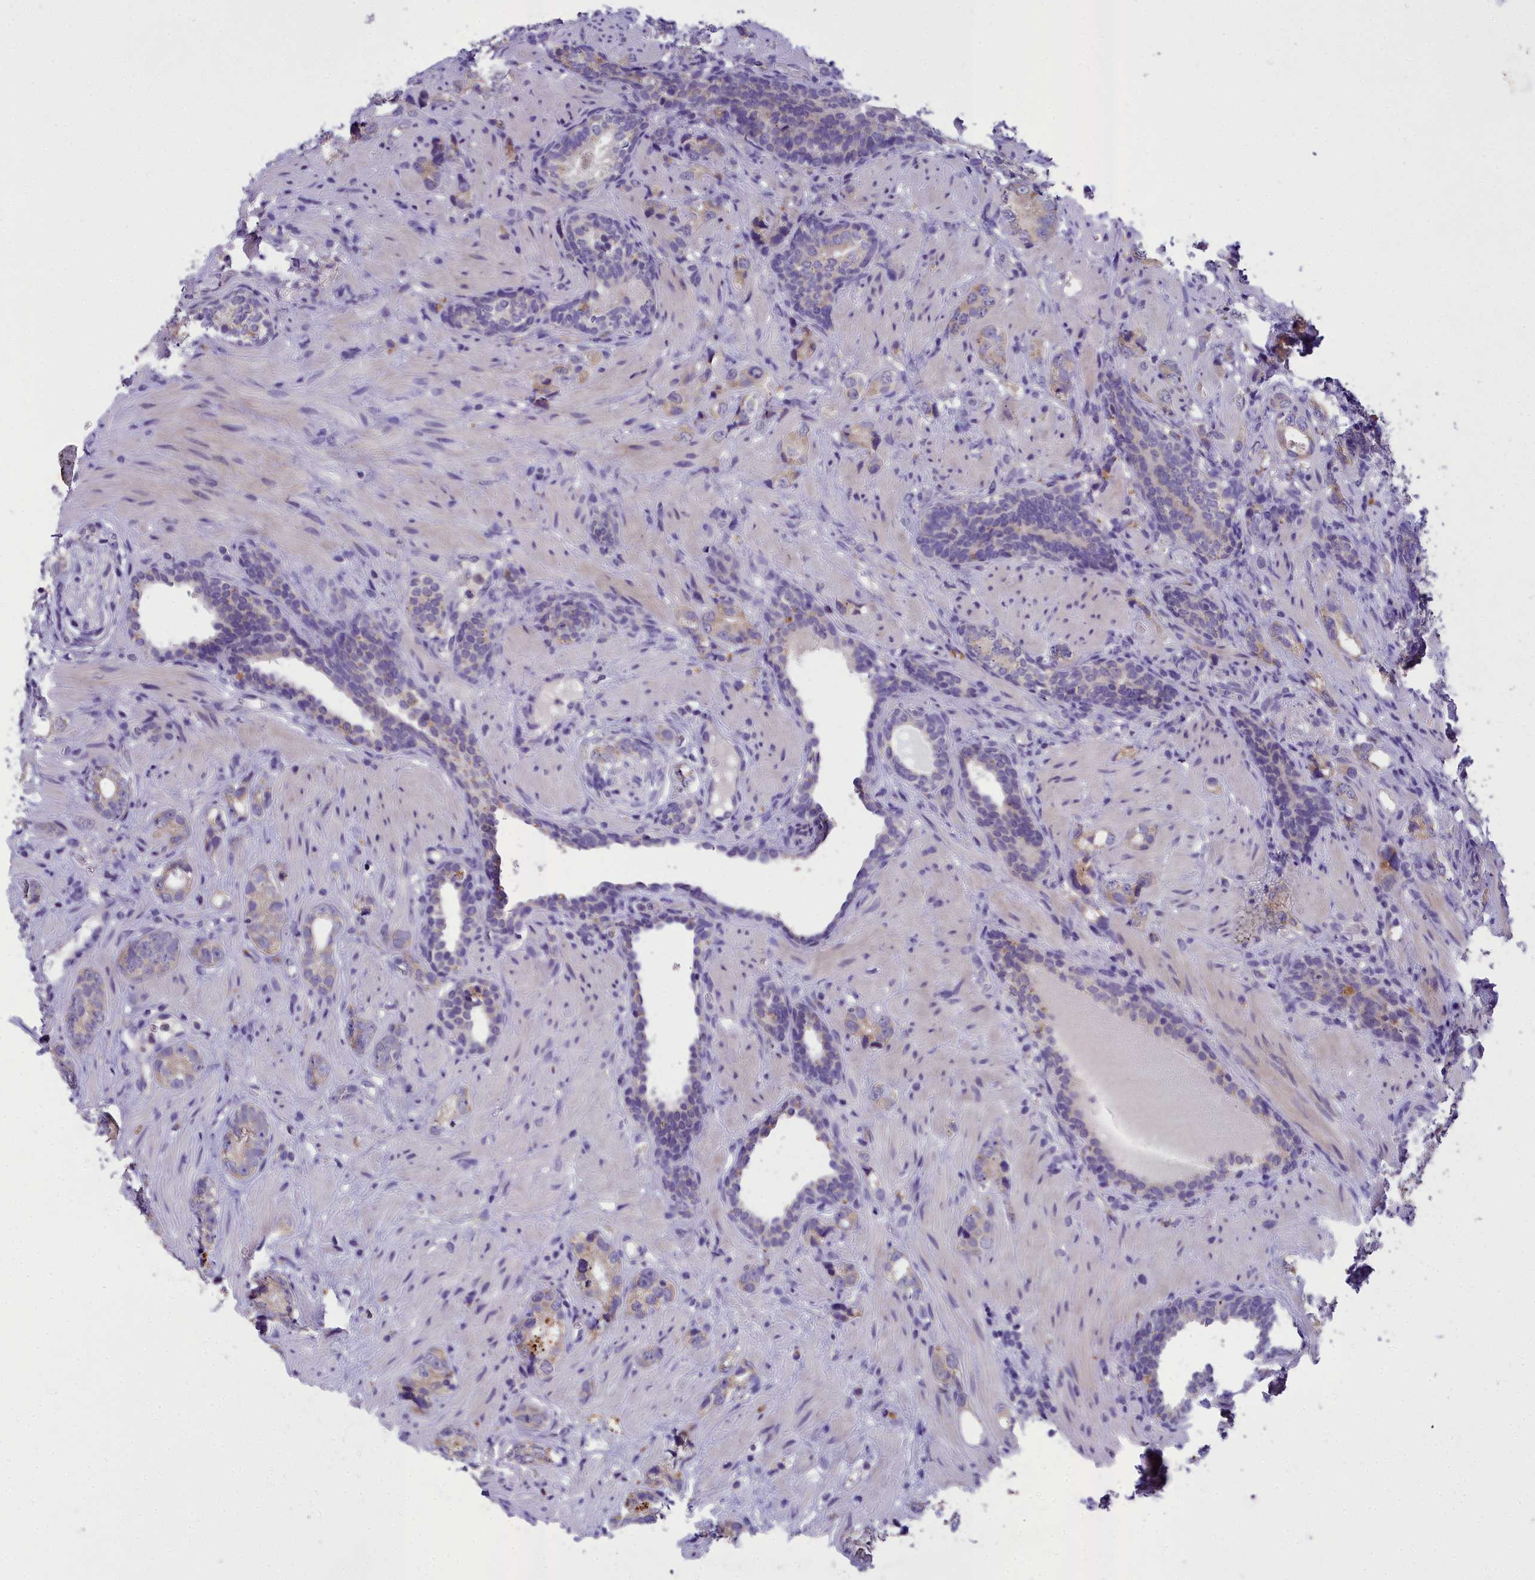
{"staining": {"intensity": "weak", "quantity": "25%-75%", "location": "cytoplasmic/membranous"}, "tissue": "prostate cancer", "cell_type": "Tumor cells", "image_type": "cancer", "snomed": [{"axis": "morphology", "description": "Adenocarcinoma, High grade"}, {"axis": "topography", "description": "Prostate"}], "caption": "The histopathology image reveals staining of prostate cancer, revealing weak cytoplasmic/membranous protein expression (brown color) within tumor cells.", "gene": "MIIP", "patient": {"sex": "male", "age": 63}}